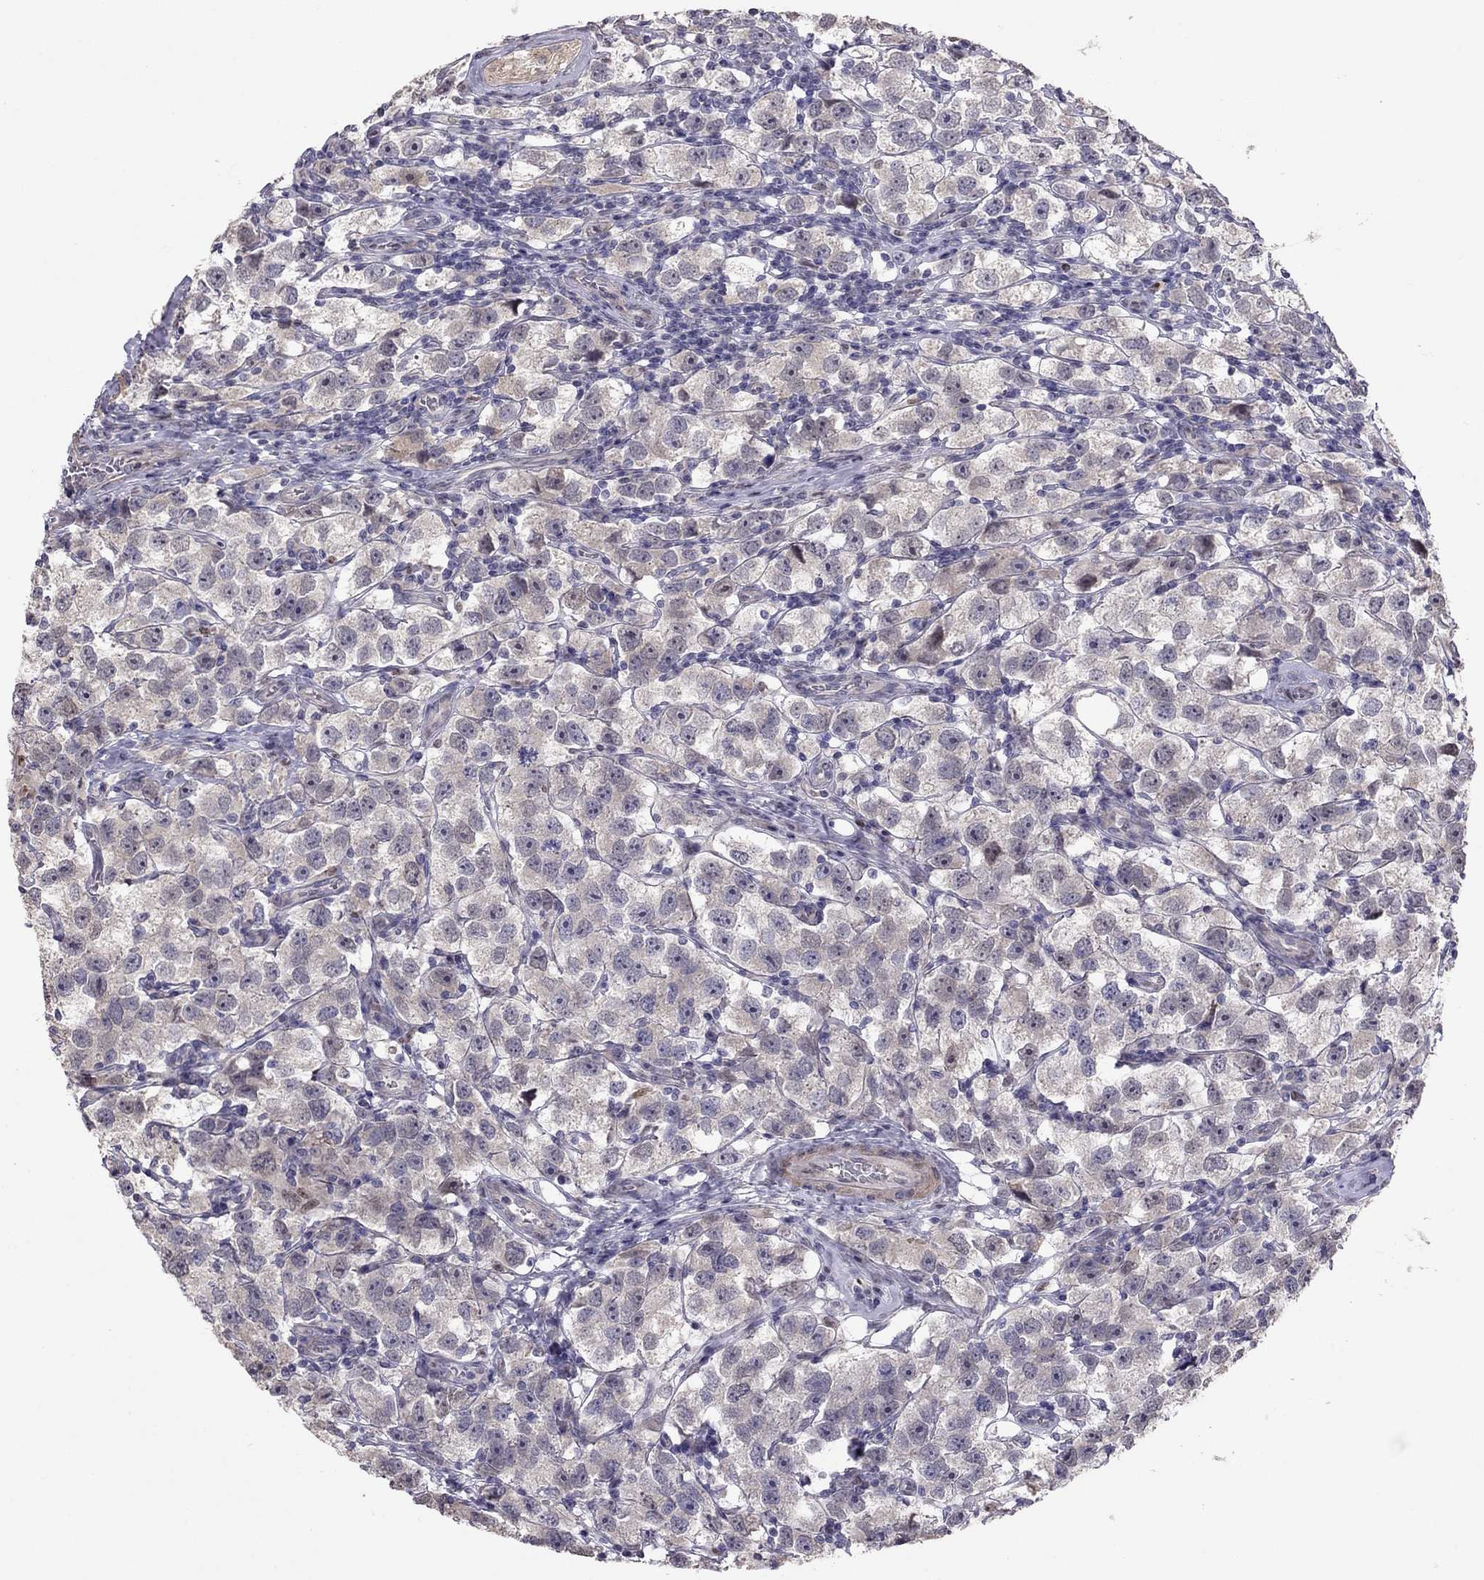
{"staining": {"intensity": "weak", "quantity": ">75%", "location": "cytoplasmic/membranous"}, "tissue": "testis cancer", "cell_type": "Tumor cells", "image_type": "cancer", "snomed": [{"axis": "morphology", "description": "Seminoma, NOS"}, {"axis": "topography", "description": "Testis"}], "caption": "Protein staining by immunohistochemistry (IHC) exhibits weak cytoplasmic/membranous positivity in approximately >75% of tumor cells in testis cancer.", "gene": "LRRC39", "patient": {"sex": "male", "age": 26}}